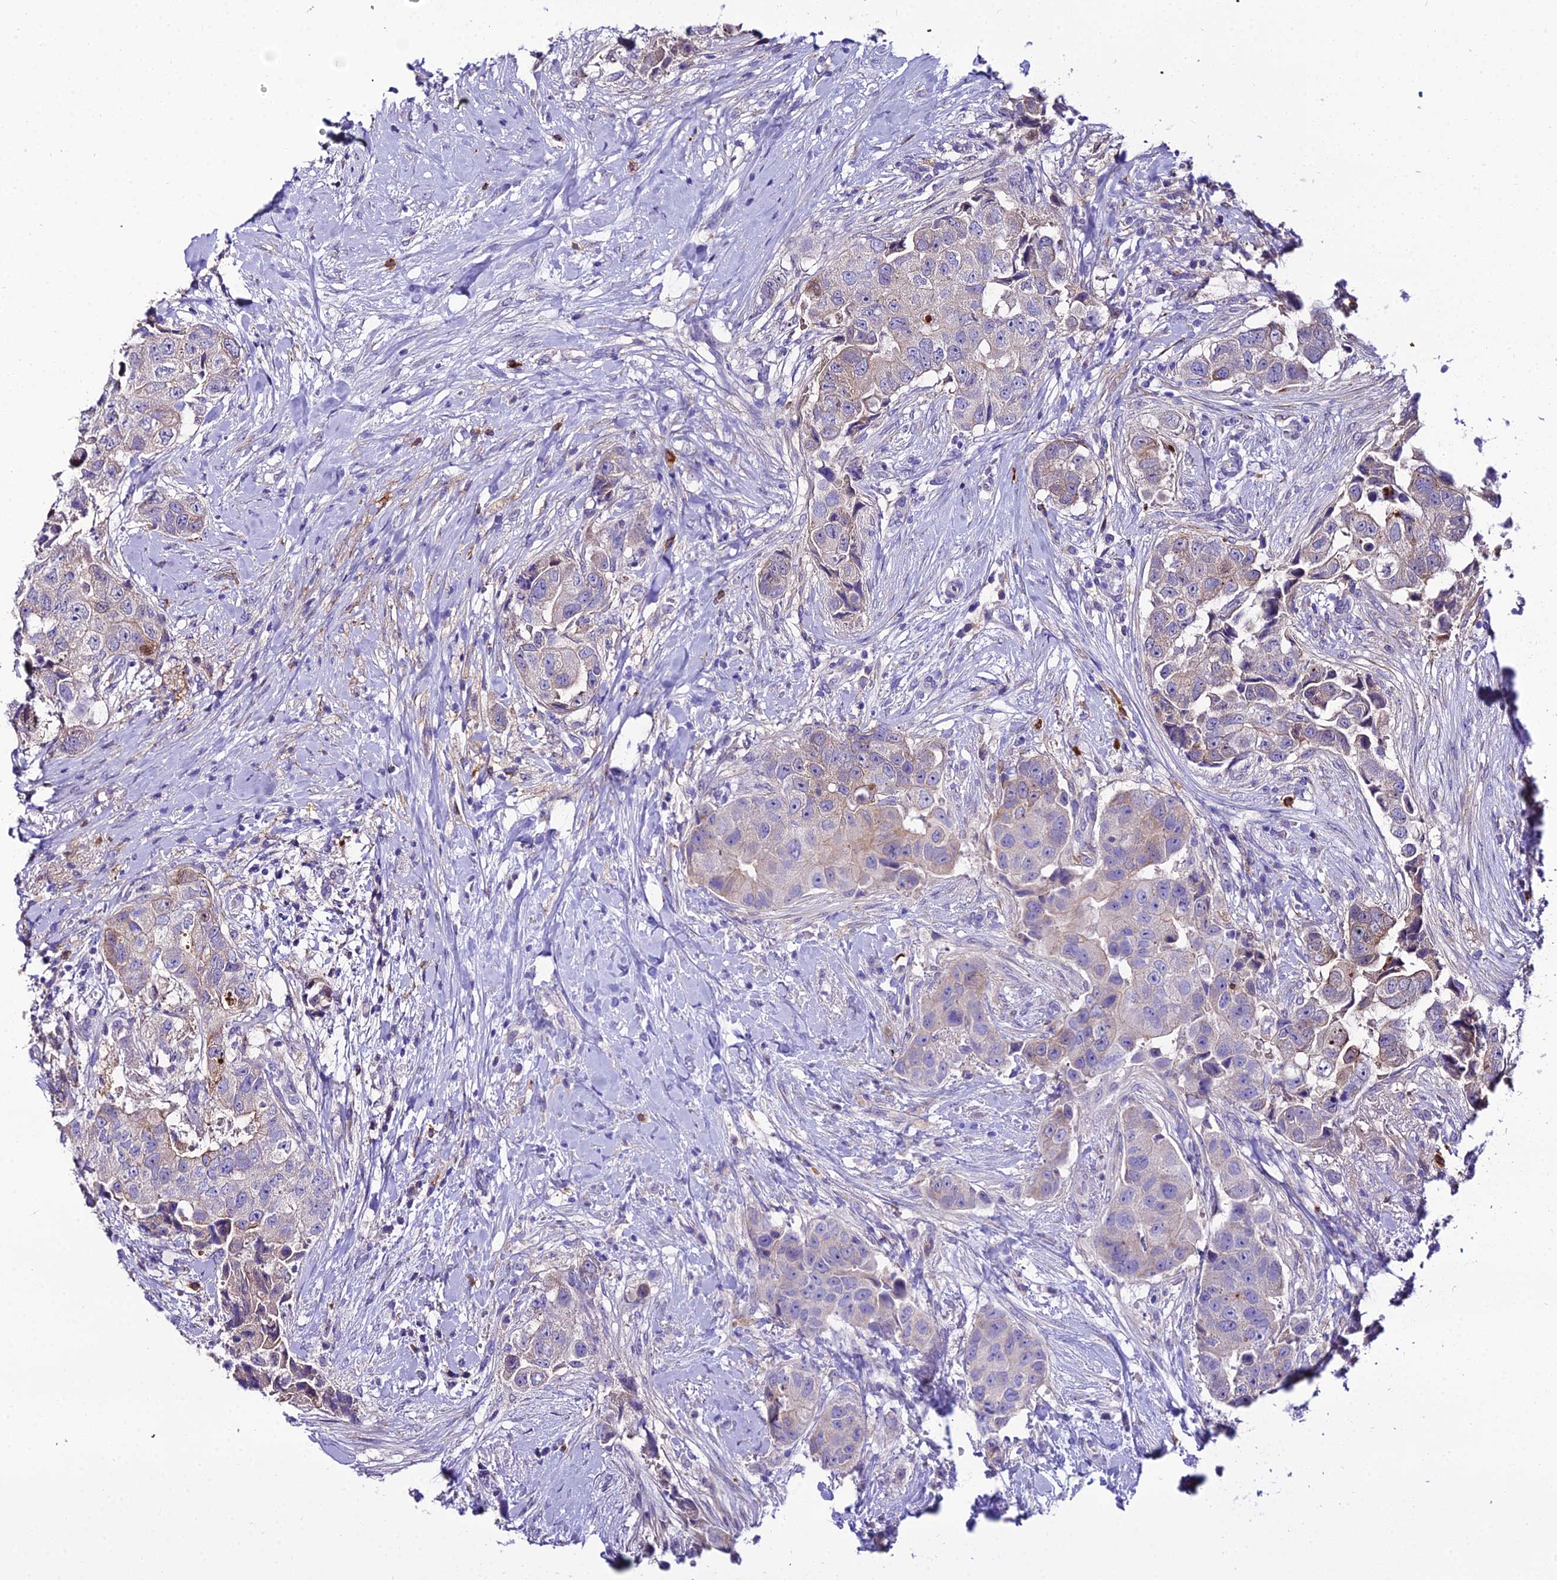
{"staining": {"intensity": "negative", "quantity": "none", "location": "none"}, "tissue": "breast cancer", "cell_type": "Tumor cells", "image_type": "cancer", "snomed": [{"axis": "morphology", "description": "Normal tissue, NOS"}, {"axis": "morphology", "description": "Duct carcinoma"}, {"axis": "topography", "description": "Breast"}], "caption": "This photomicrograph is of breast cancer stained with immunohistochemistry to label a protein in brown with the nuclei are counter-stained blue. There is no positivity in tumor cells. The staining was performed using DAB to visualize the protein expression in brown, while the nuclei were stained in blue with hematoxylin (Magnification: 20x).", "gene": "MB21D2", "patient": {"sex": "female", "age": 62}}